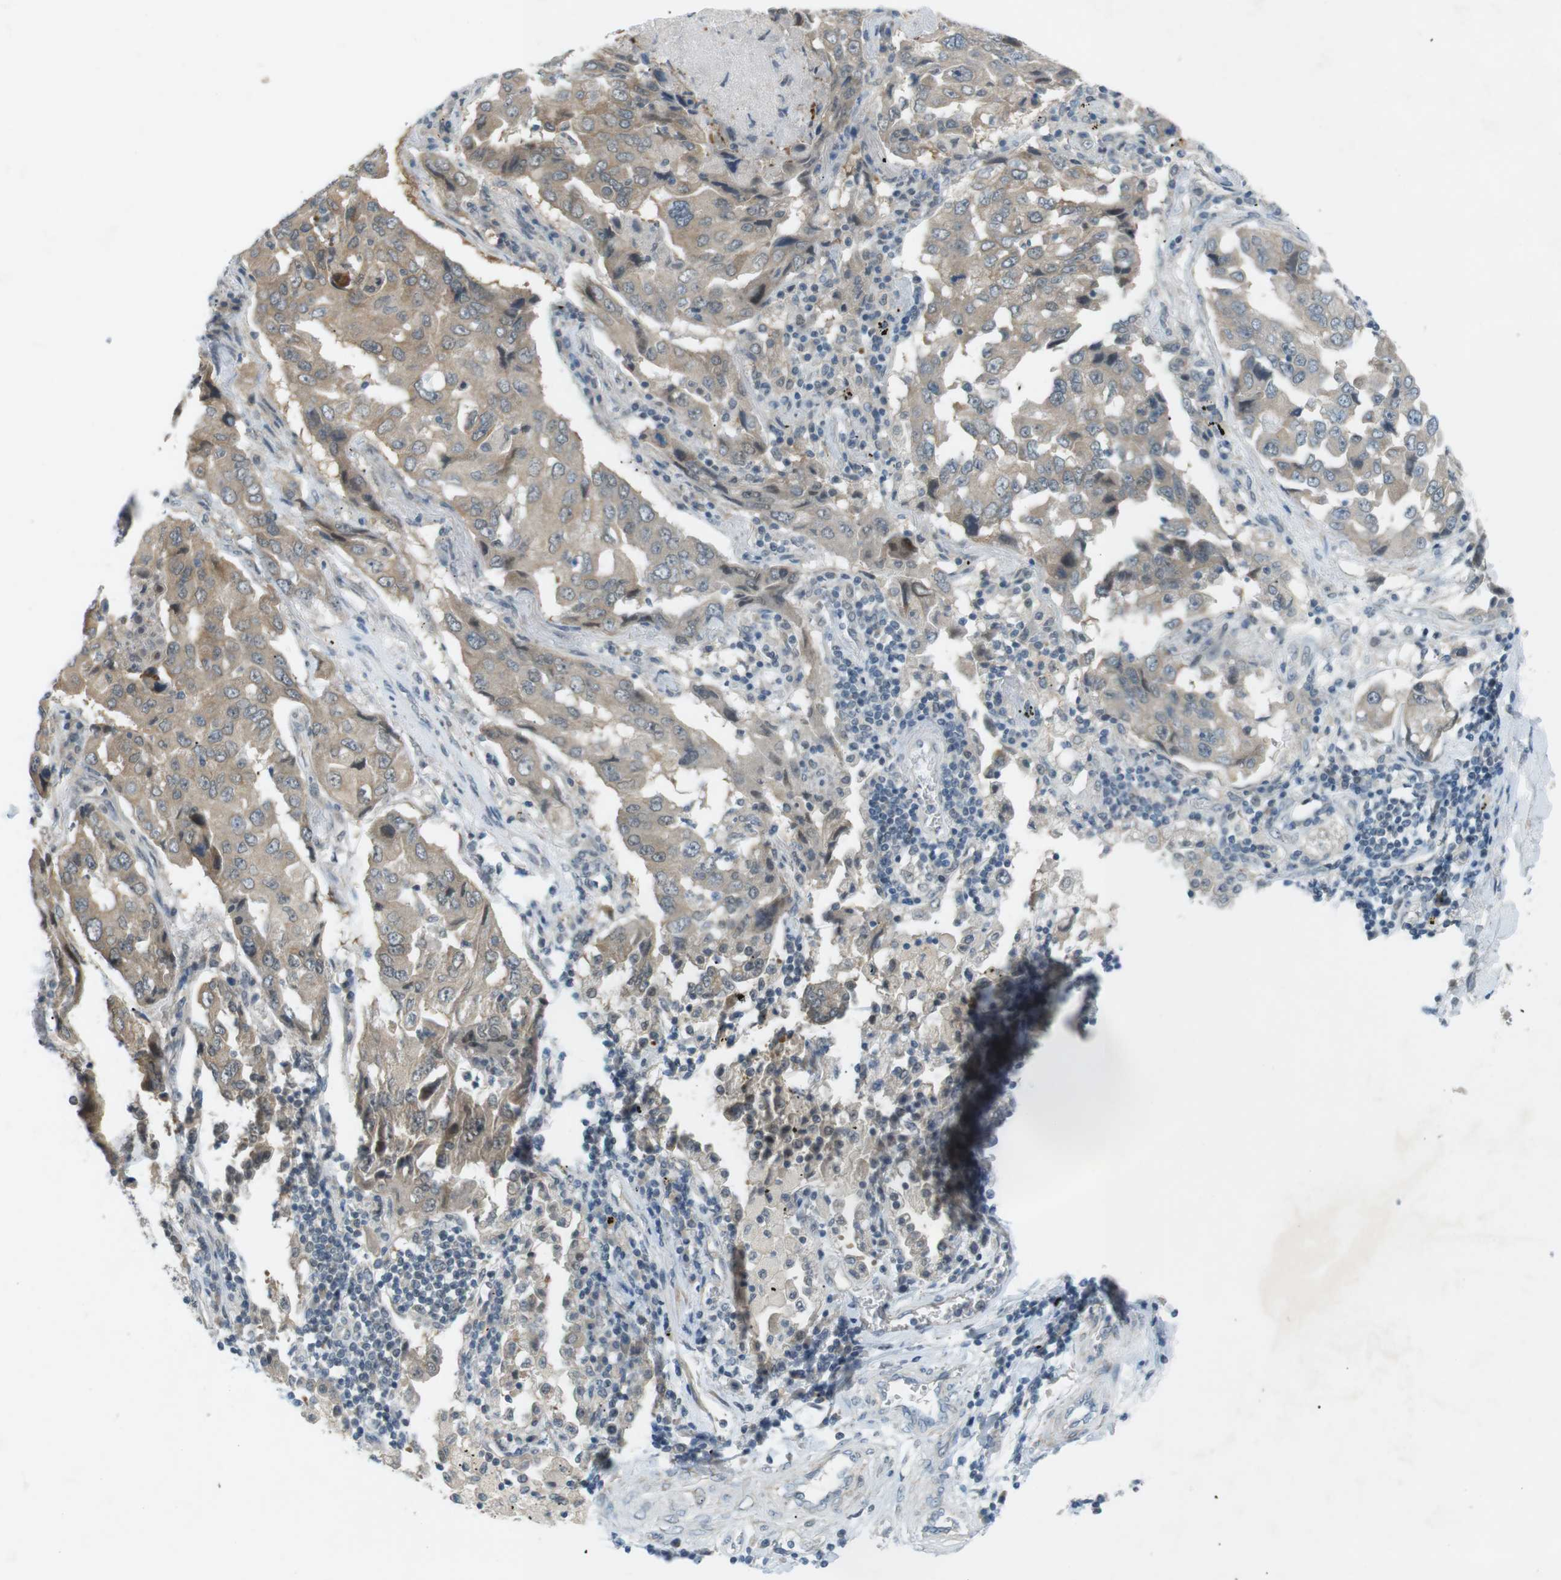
{"staining": {"intensity": "weak", "quantity": ">75%", "location": "cytoplasmic/membranous"}, "tissue": "lung cancer", "cell_type": "Tumor cells", "image_type": "cancer", "snomed": [{"axis": "morphology", "description": "Adenocarcinoma, NOS"}, {"axis": "topography", "description": "Lung"}], "caption": "Protein analysis of lung adenocarcinoma tissue shows weak cytoplasmic/membranous staining in approximately >75% of tumor cells.", "gene": "RTN3", "patient": {"sex": "female", "age": 65}}